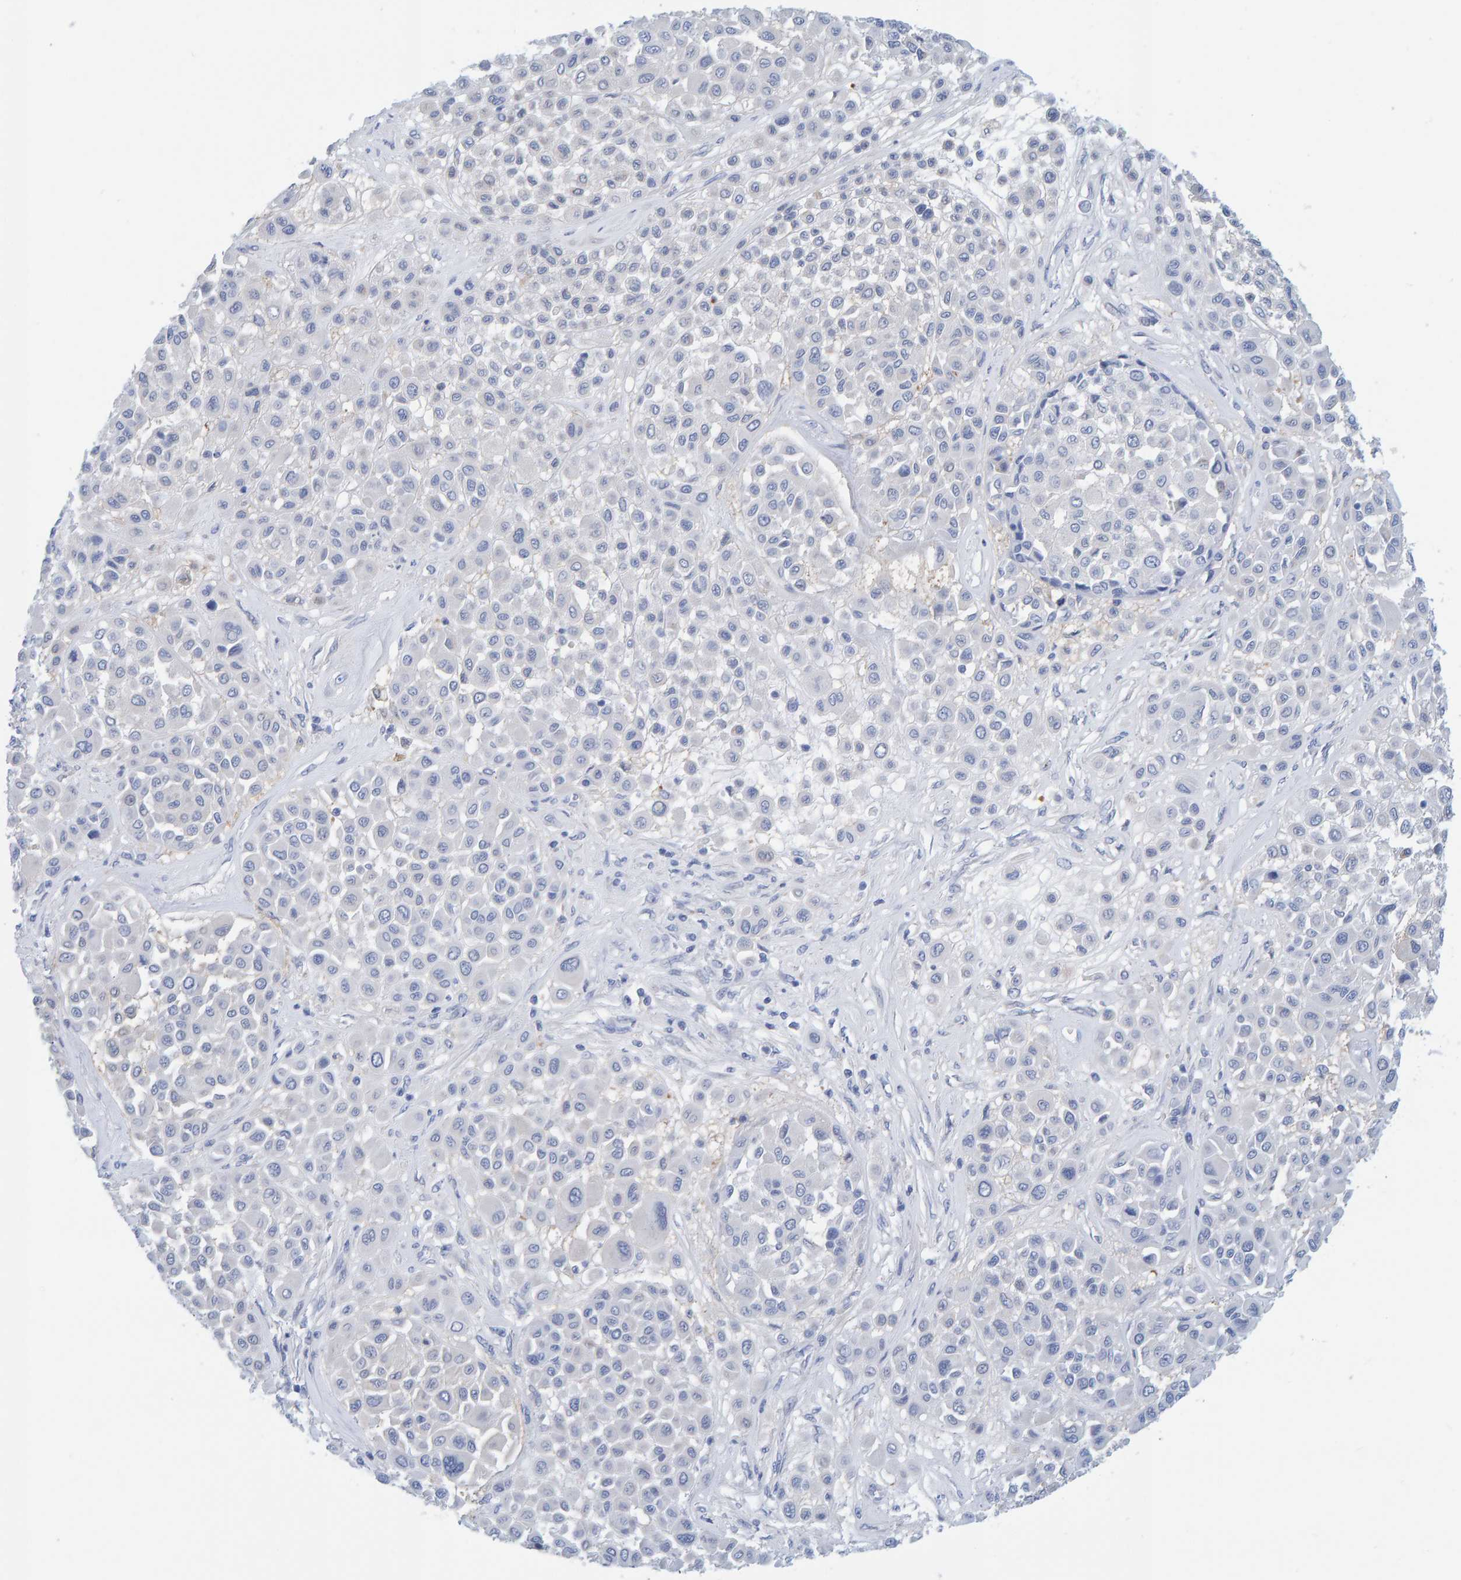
{"staining": {"intensity": "negative", "quantity": "none", "location": "none"}, "tissue": "melanoma", "cell_type": "Tumor cells", "image_type": "cancer", "snomed": [{"axis": "morphology", "description": "Malignant melanoma, Metastatic site"}, {"axis": "topography", "description": "Soft tissue"}], "caption": "Malignant melanoma (metastatic site) stained for a protein using immunohistochemistry shows no expression tumor cells.", "gene": "KLHL11", "patient": {"sex": "male", "age": 41}}